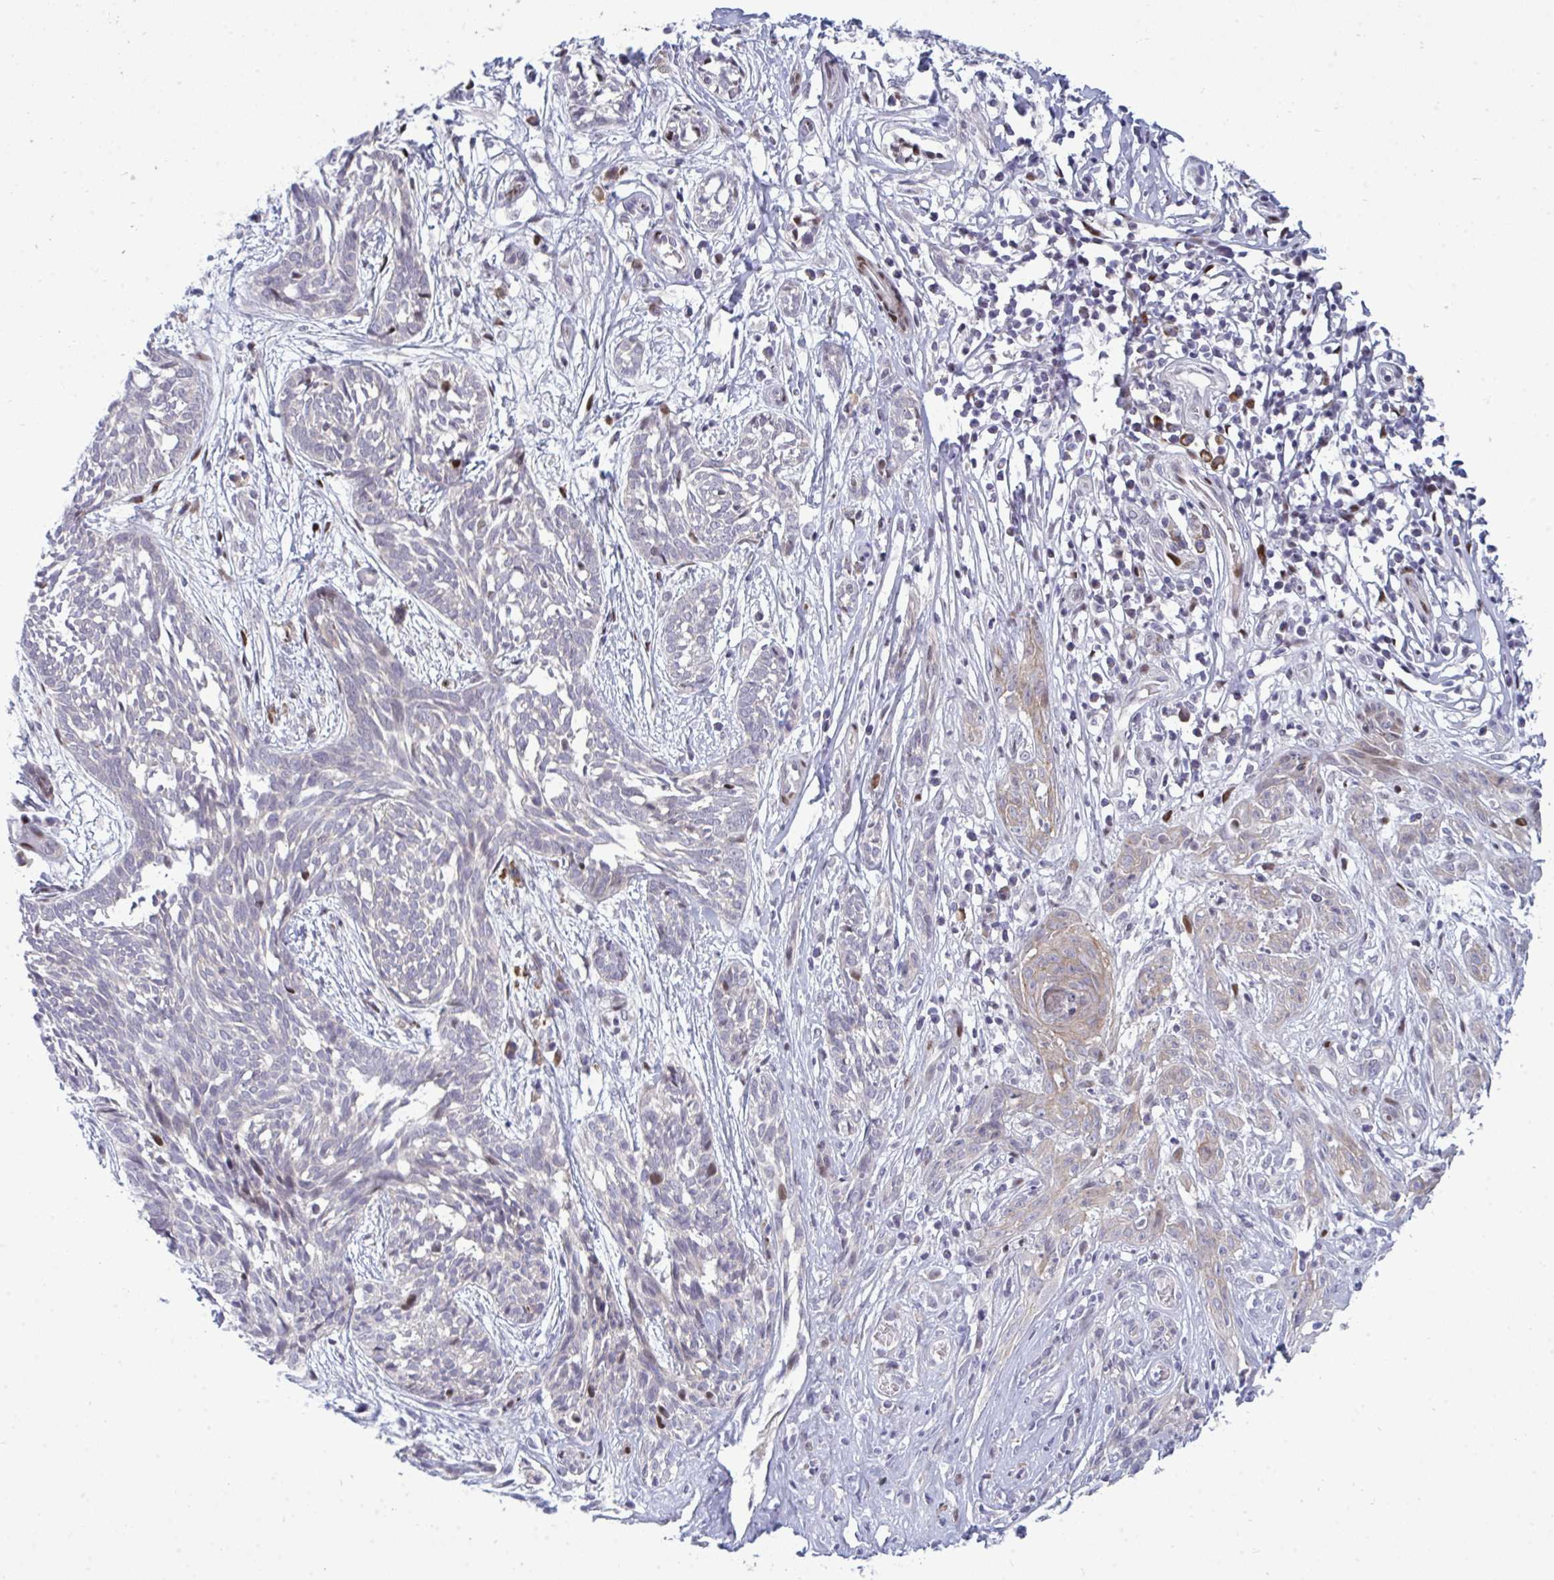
{"staining": {"intensity": "moderate", "quantity": "<25%", "location": "nuclear"}, "tissue": "skin cancer", "cell_type": "Tumor cells", "image_type": "cancer", "snomed": [{"axis": "morphology", "description": "Basal cell carcinoma"}, {"axis": "topography", "description": "Skin"}, {"axis": "topography", "description": "Skin, foot"}], "caption": "Skin cancer (basal cell carcinoma) stained with a brown dye shows moderate nuclear positive positivity in about <25% of tumor cells.", "gene": "TAB1", "patient": {"sex": "female", "age": 86}}